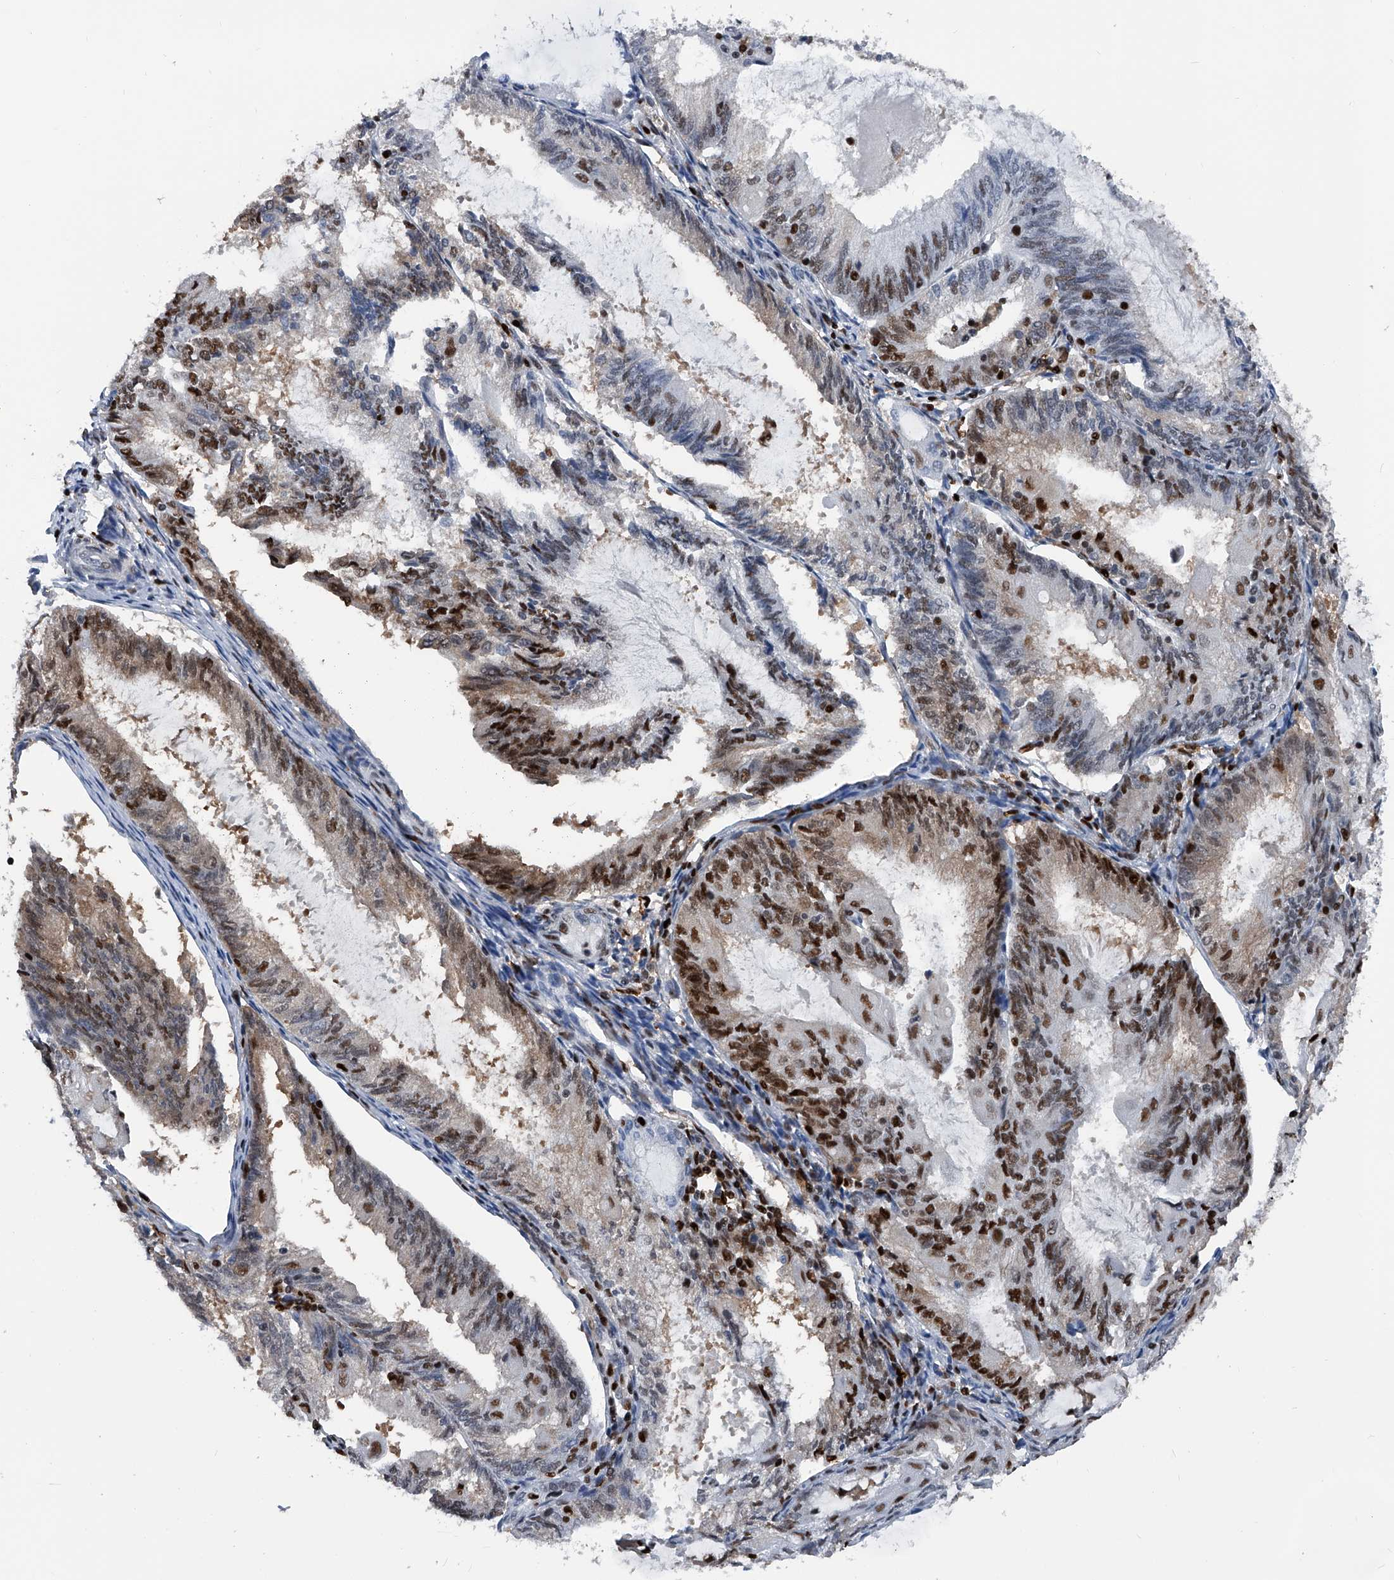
{"staining": {"intensity": "strong", "quantity": "25%-75%", "location": "nuclear"}, "tissue": "endometrial cancer", "cell_type": "Tumor cells", "image_type": "cancer", "snomed": [{"axis": "morphology", "description": "Adenocarcinoma, NOS"}, {"axis": "topography", "description": "Endometrium"}], "caption": "A high-resolution micrograph shows IHC staining of endometrial cancer (adenocarcinoma), which shows strong nuclear positivity in approximately 25%-75% of tumor cells. (Brightfield microscopy of DAB IHC at high magnification).", "gene": "FKBP5", "patient": {"sex": "female", "age": 81}}